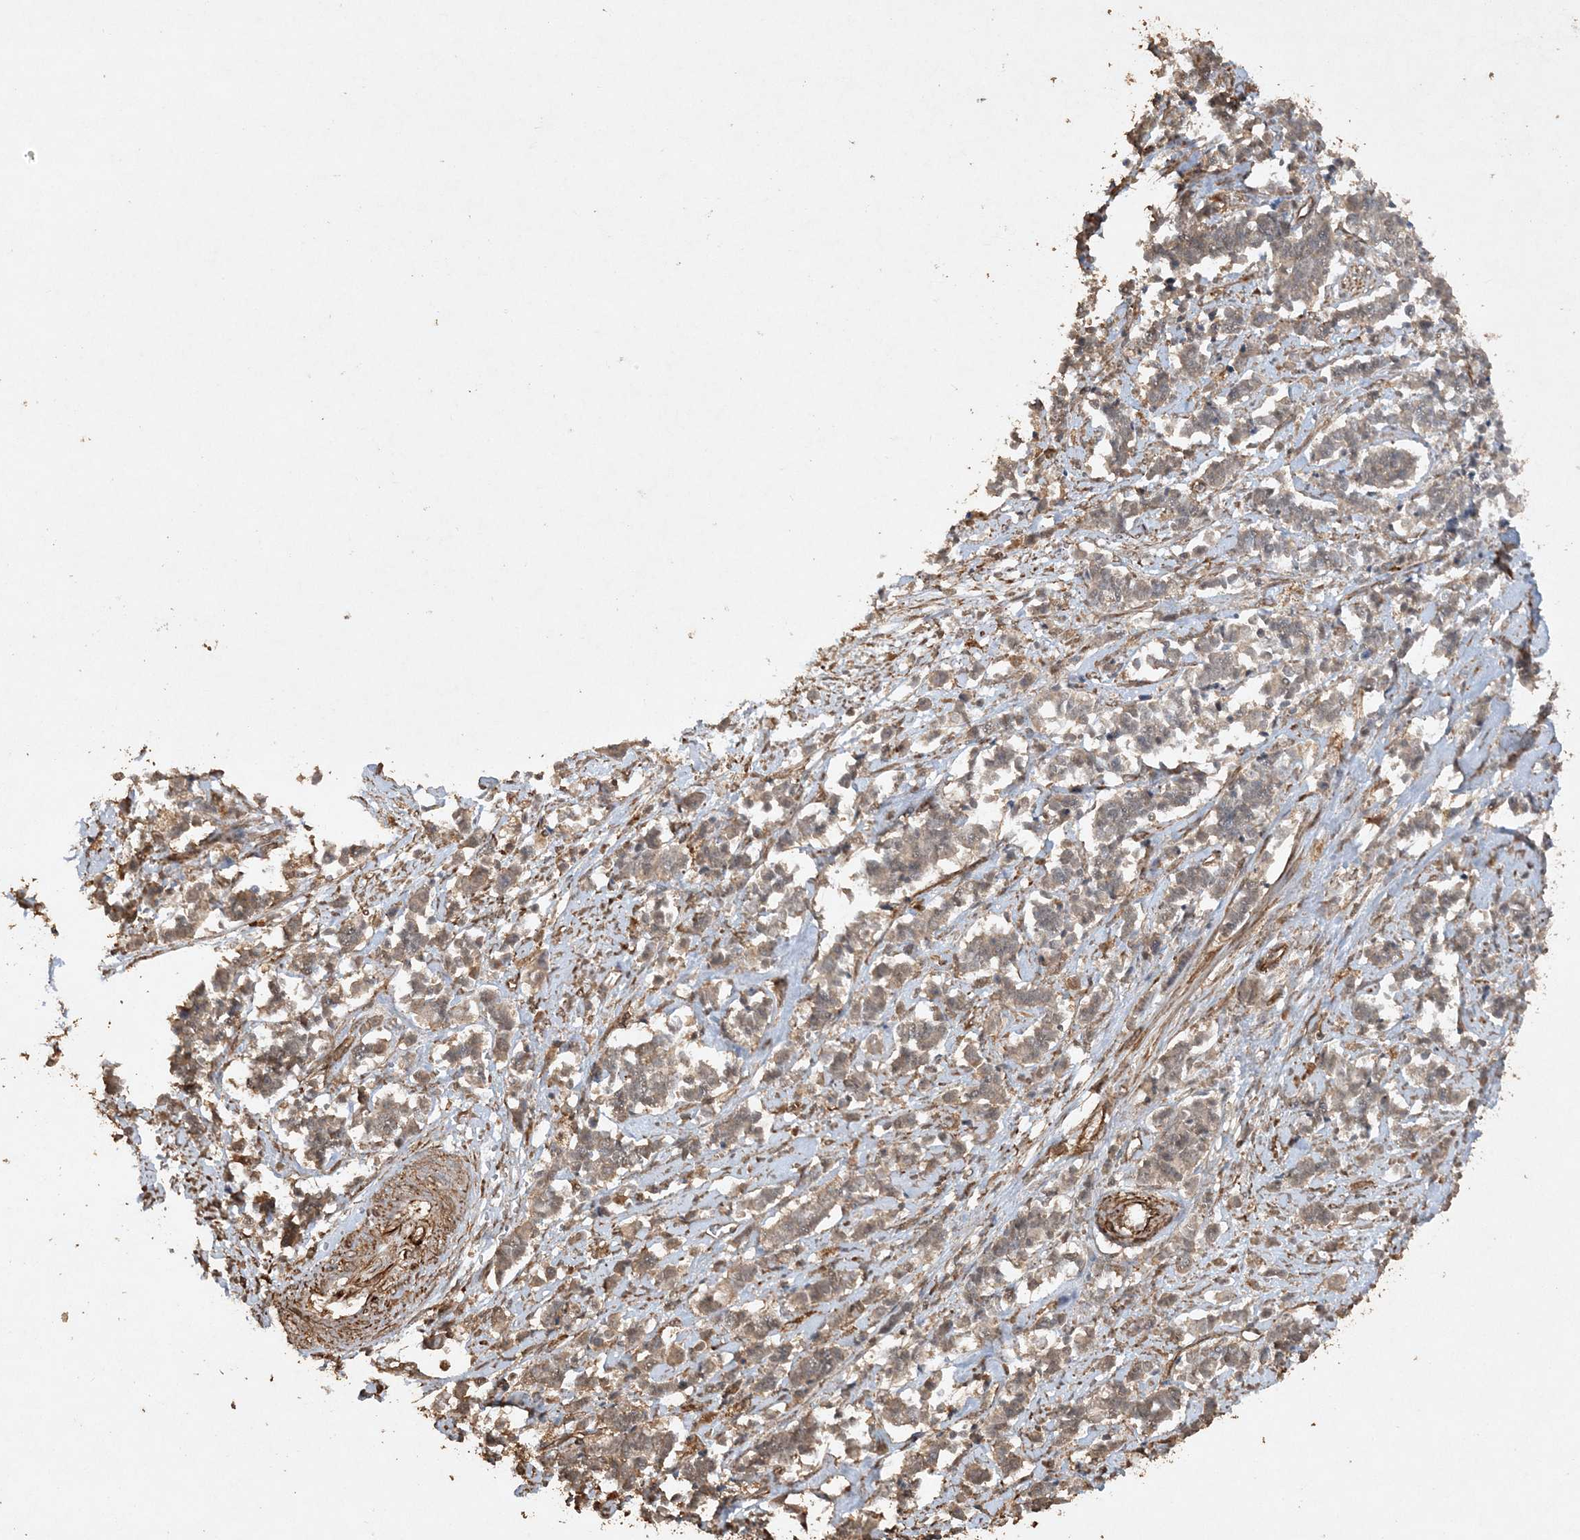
{"staining": {"intensity": "weak", "quantity": ">75%", "location": "cytoplasmic/membranous"}, "tissue": "cervical cancer", "cell_type": "Tumor cells", "image_type": "cancer", "snomed": [{"axis": "morphology", "description": "Normal tissue, NOS"}, {"axis": "morphology", "description": "Squamous cell carcinoma, NOS"}, {"axis": "topography", "description": "Cervix"}], "caption": "IHC (DAB) staining of squamous cell carcinoma (cervical) shows weak cytoplasmic/membranous protein expression in about >75% of tumor cells.", "gene": "AVPI1", "patient": {"sex": "female", "age": 35}}